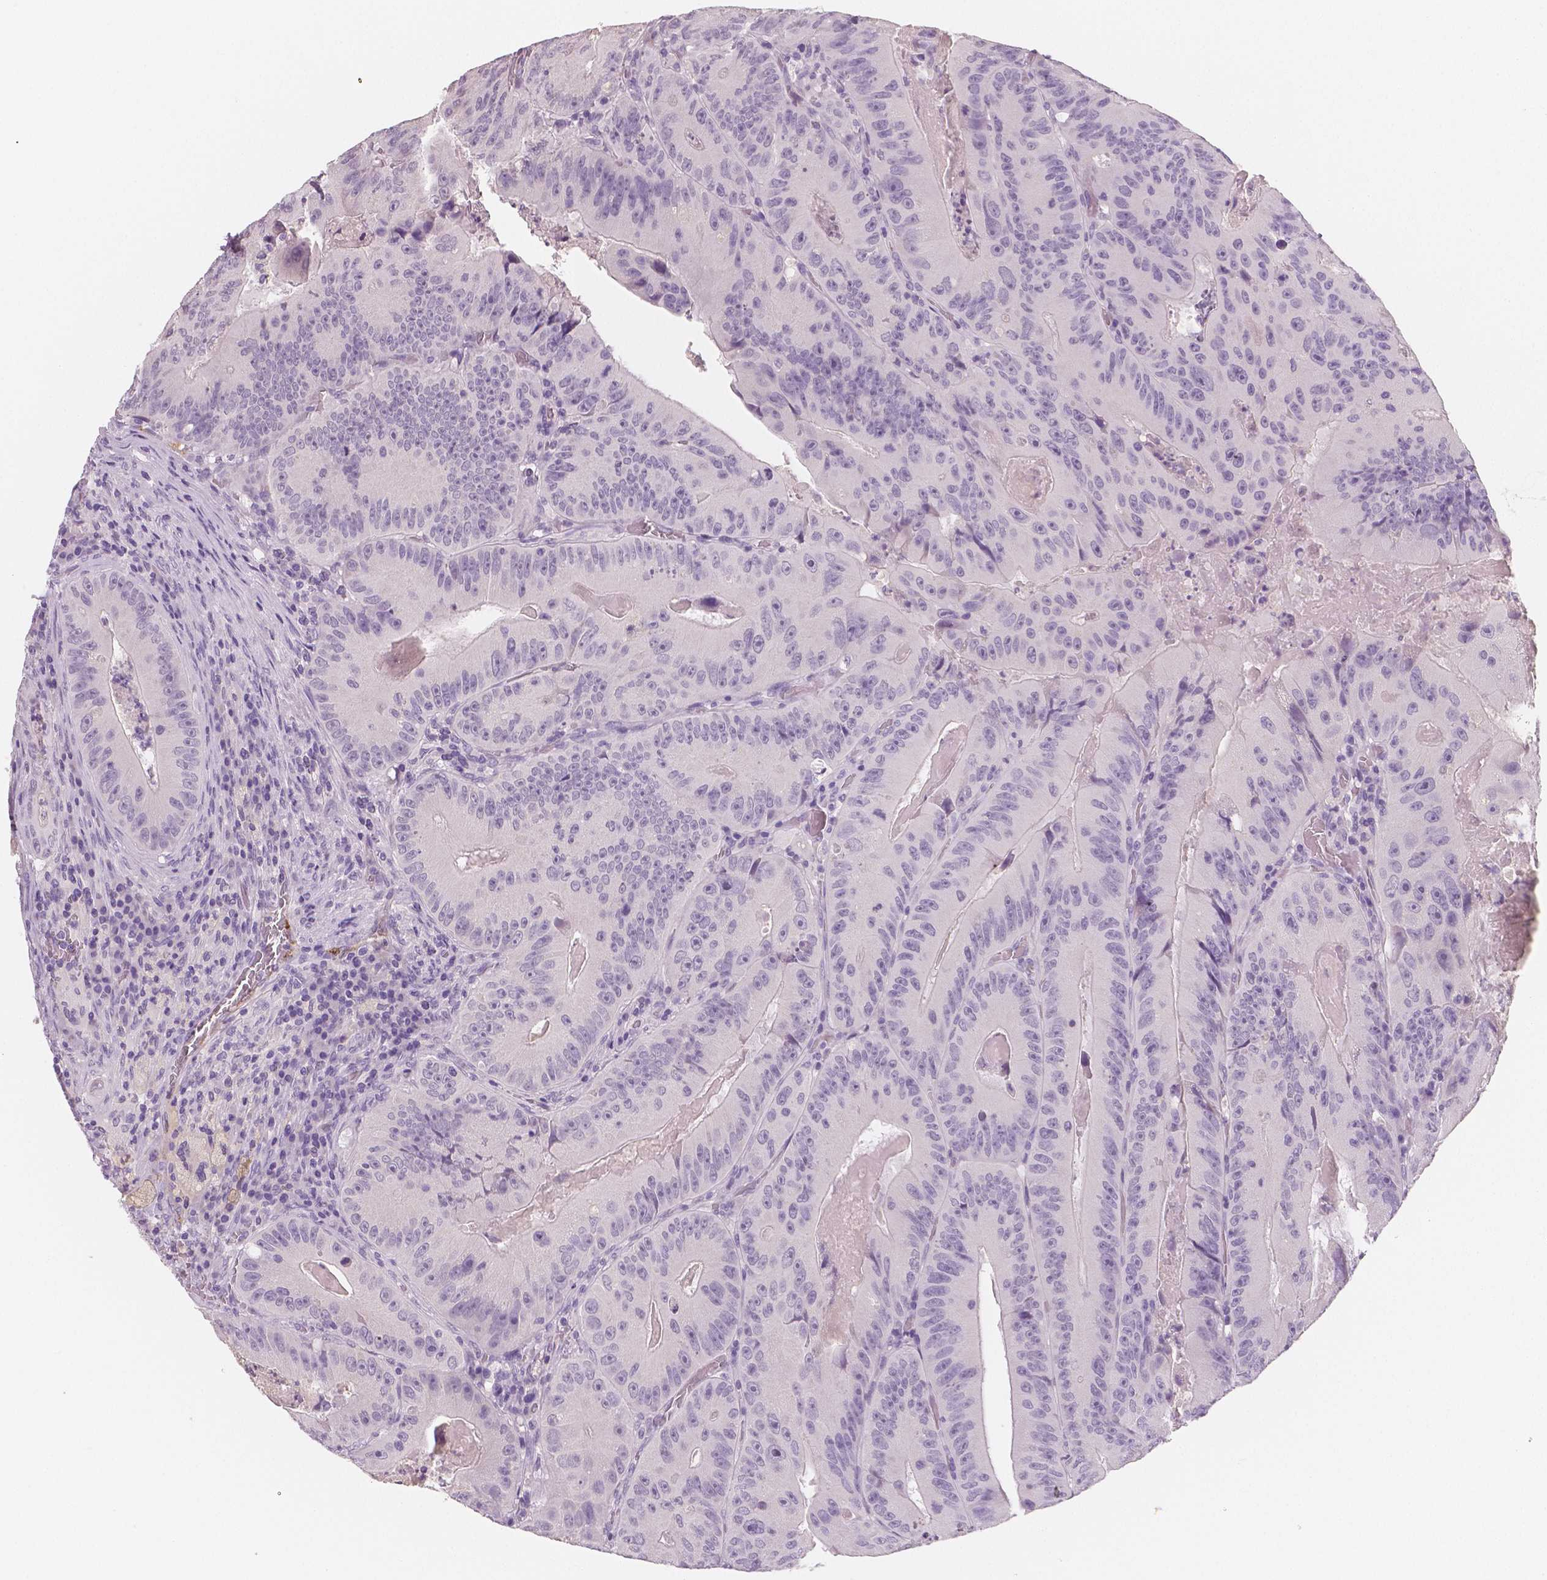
{"staining": {"intensity": "negative", "quantity": "none", "location": "none"}, "tissue": "colorectal cancer", "cell_type": "Tumor cells", "image_type": "cancer", "snomed": [{"axis": "morphology", "description": "Adenocarcinoma, NOS"}, {"axis": "topography", "description": "Colon"}], "caption": "An immunohistochemistry (IHC) micrograph of colorectal cancer (adenocarcinoma) is shown. There is no staining in tumor cells of colorectal cancer (adenocarcinoma).", "gene": "TSPAN7", "patient": {"sex": "female", "age": 86}}